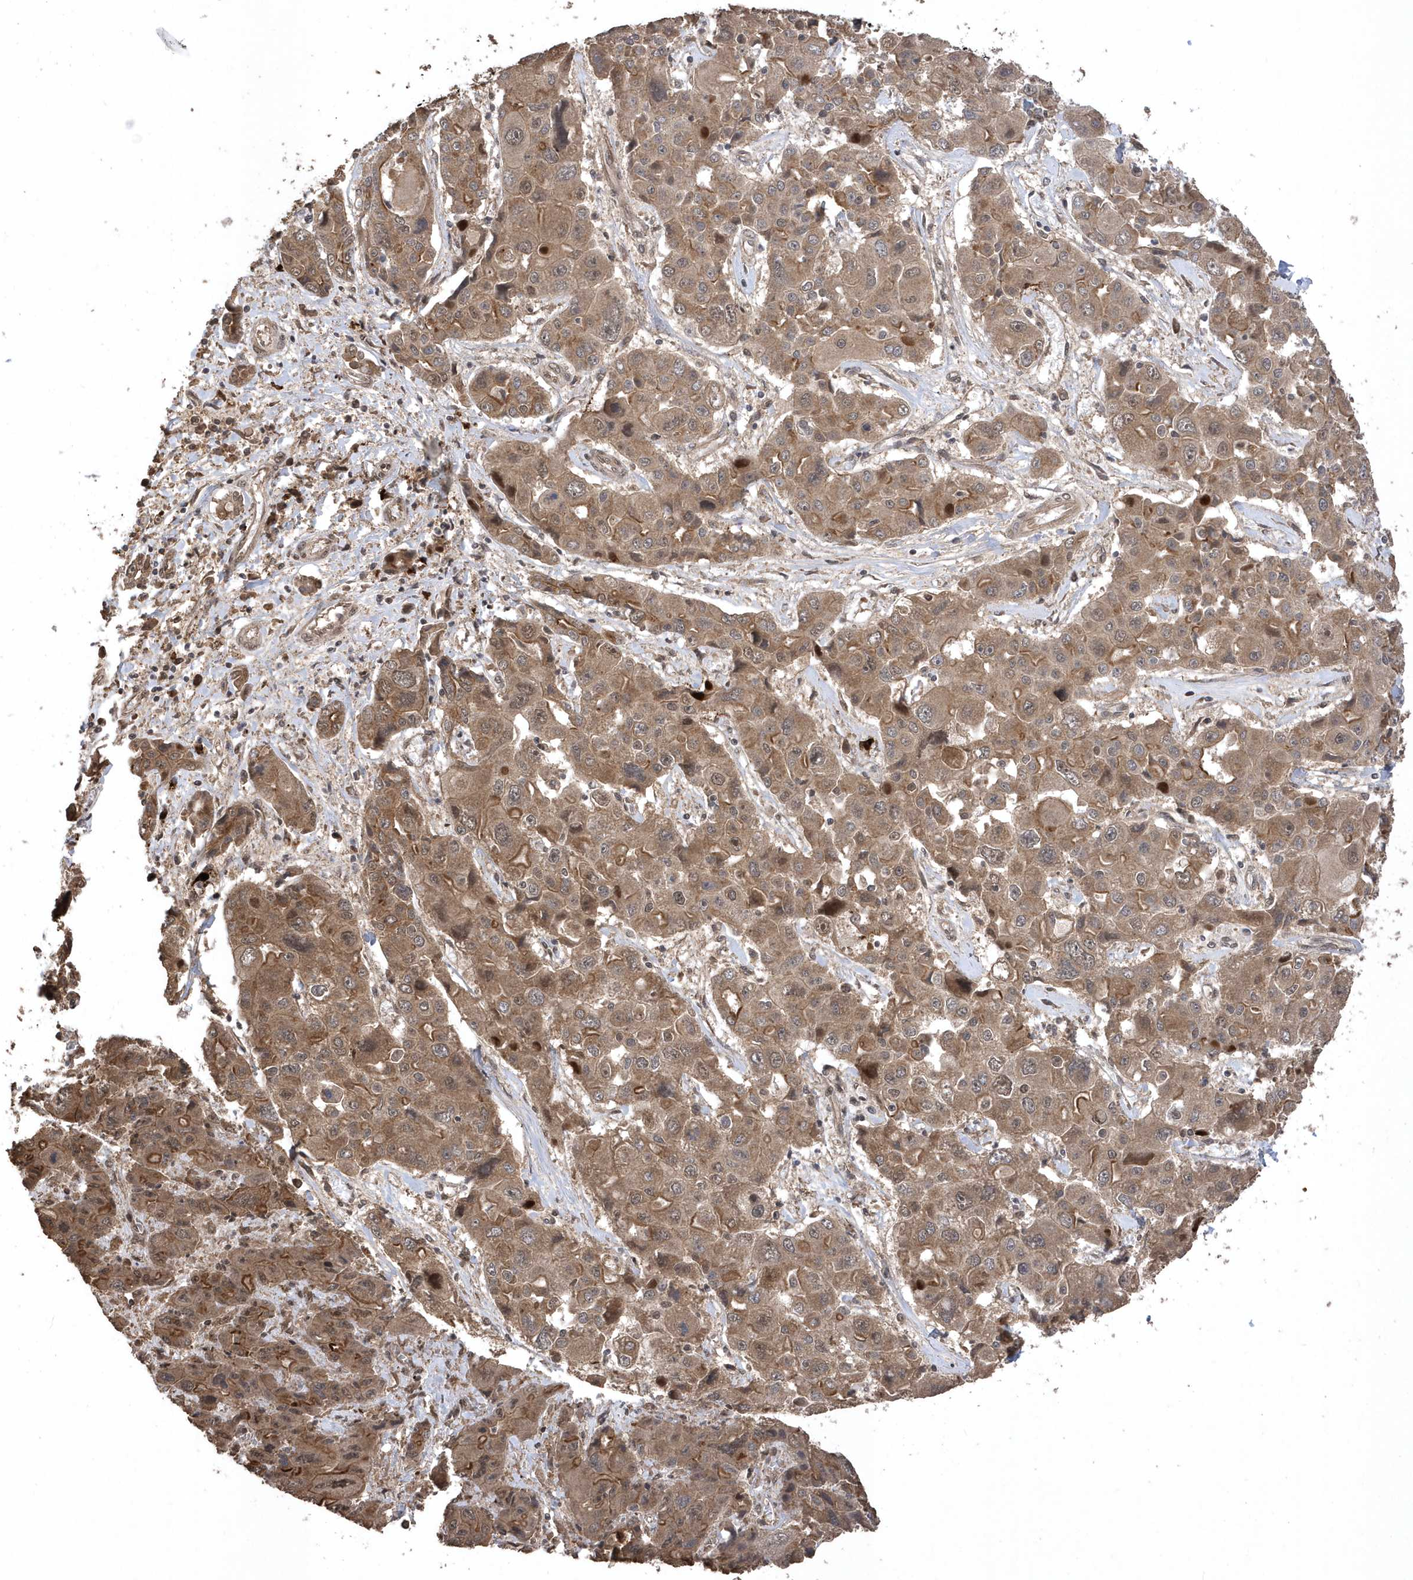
{"staining": {"intensity": "moderate", "quantity": ">75%", "location": "cytoplasmic/membranous"}, "tissue": "liver cancer", "cell_type": "Tumor cells", "image_type": "cancer", "snomed": [{"axis": "morphology", "description": "Cholangiocarcinoma"}, {"axis": "topography", "description": "Liver"}], "caption": "The immunohistochemical stain highlights moderate cytoplasmic/membranous staining in tumor cells of liver cancer (cholangiocarcinoma) tissue.", "gene": "INTS12", "patient": {"sex": "male", "age": 67}}